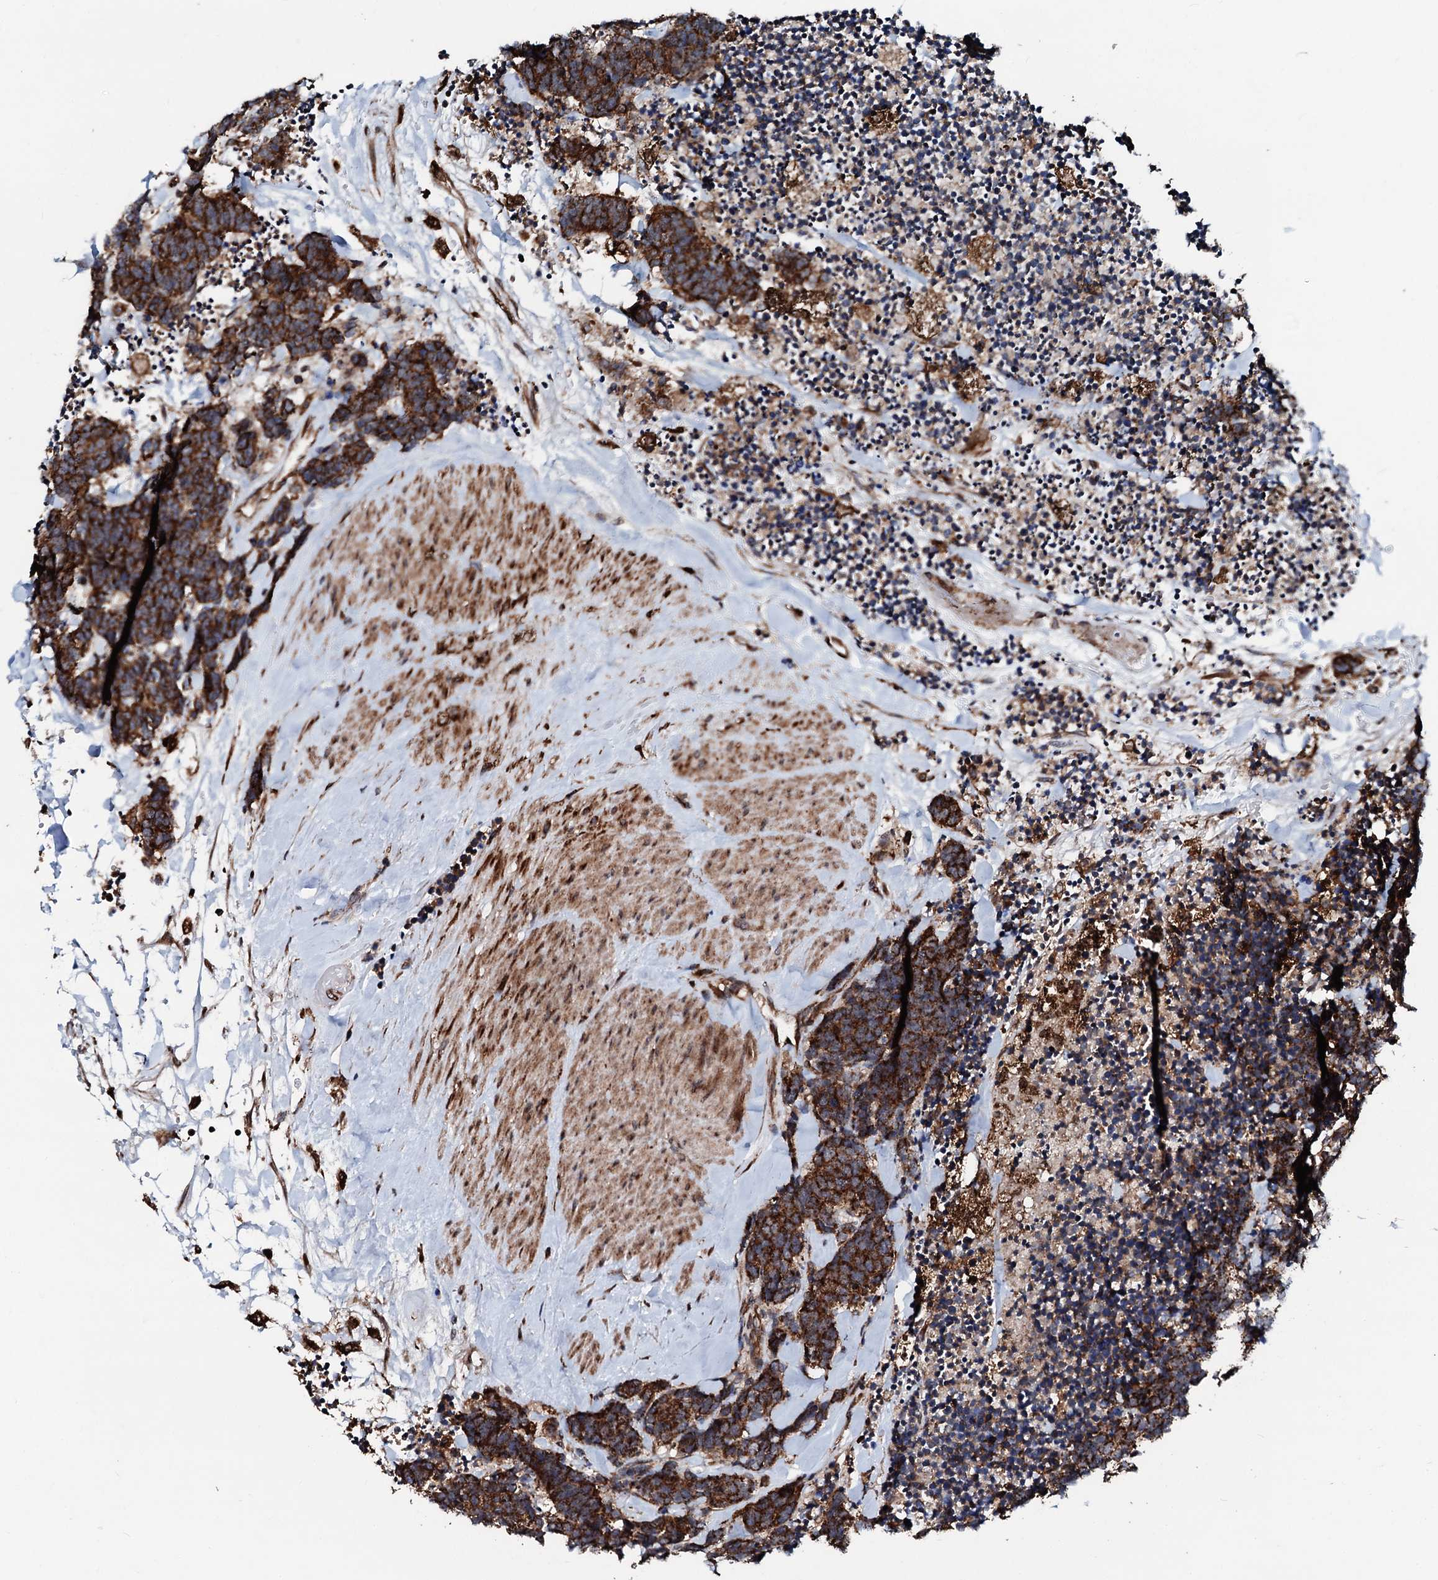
{"staining": {"intensity": "strong", "quantity": ">75%", "location": "cytoplasmic/membranous"}, "tissue": "carcinoid", "cell_type": "Tumor cells", "image_type": "cancer", "snomed": [{"axis": "morphology", "description": "Carcinoma, NOS"}, {"axis": "morphology", "description": "Carcinoid, malignant, NOS"}, {"axis": "topography", "description": "Urinary bladder"}], "caption": "A high amount of strong cytoplasmic/membranous positivity is seen in about >75% of tumor cells in carcinoid tissue. Using DAB (3,3'-diaminobenzidine) (brown) and hematoxylin (blue) stains, captured at high magnification using brightfield microscopy.", "gene": "SDHAF2", "patient": {"sex": "male", "age": 57}}